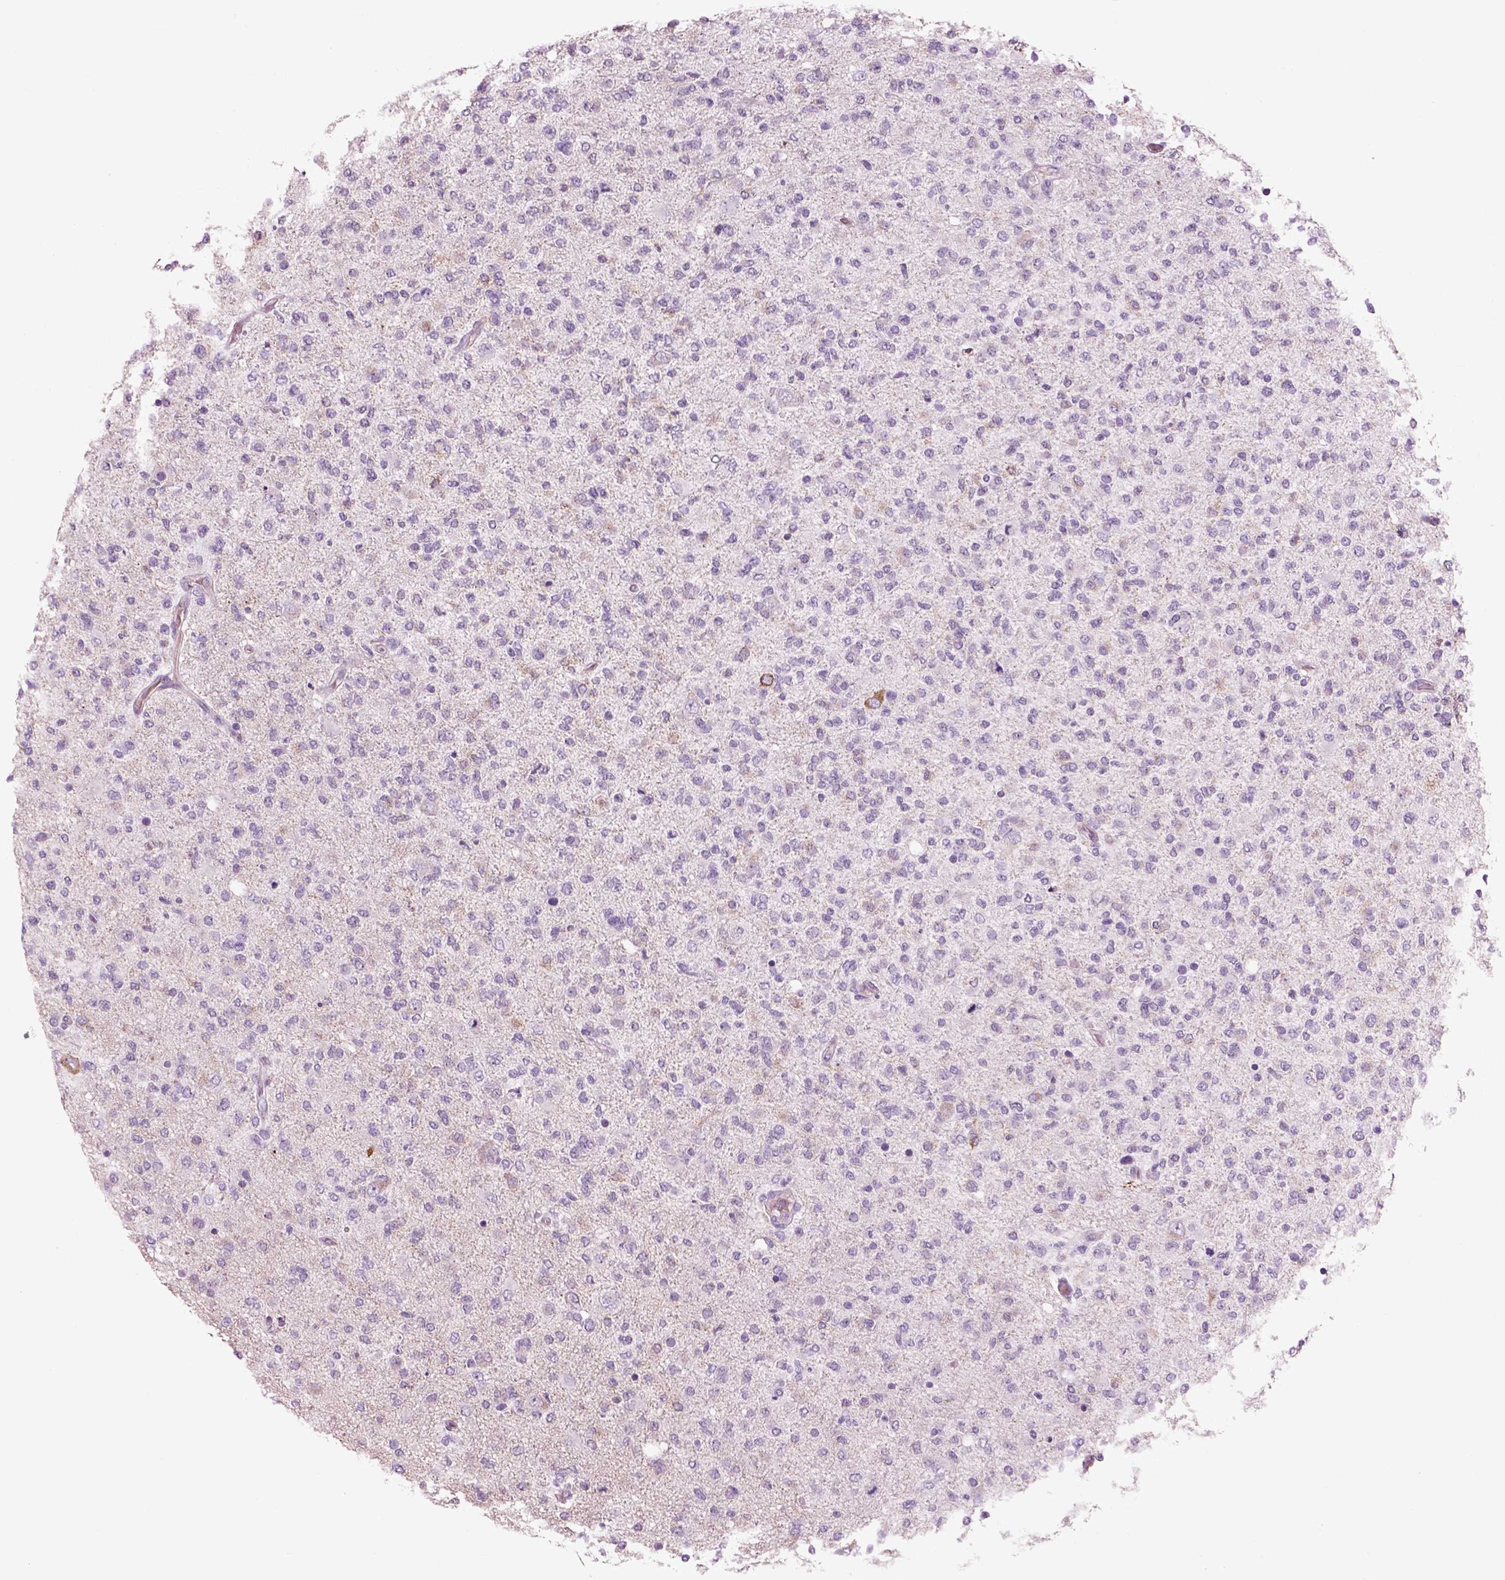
{"staining": {"intensity": "negative", "quantity": "none", "location": "none"}, "tissue": "glioma", "cell_type": "Tumor cells", "image_type": "cancer", "snomed": [{"axis": "morphology", "description": "Glioma, malignant, High grade"}, {"axis": "topography", "description": "Cerebral cortex"}], "caption": "IHC of human glioma demonstrates no positivity in tumor cells.", "gene": "CHGB", "patient": {"sex": "male", "age": 70}}